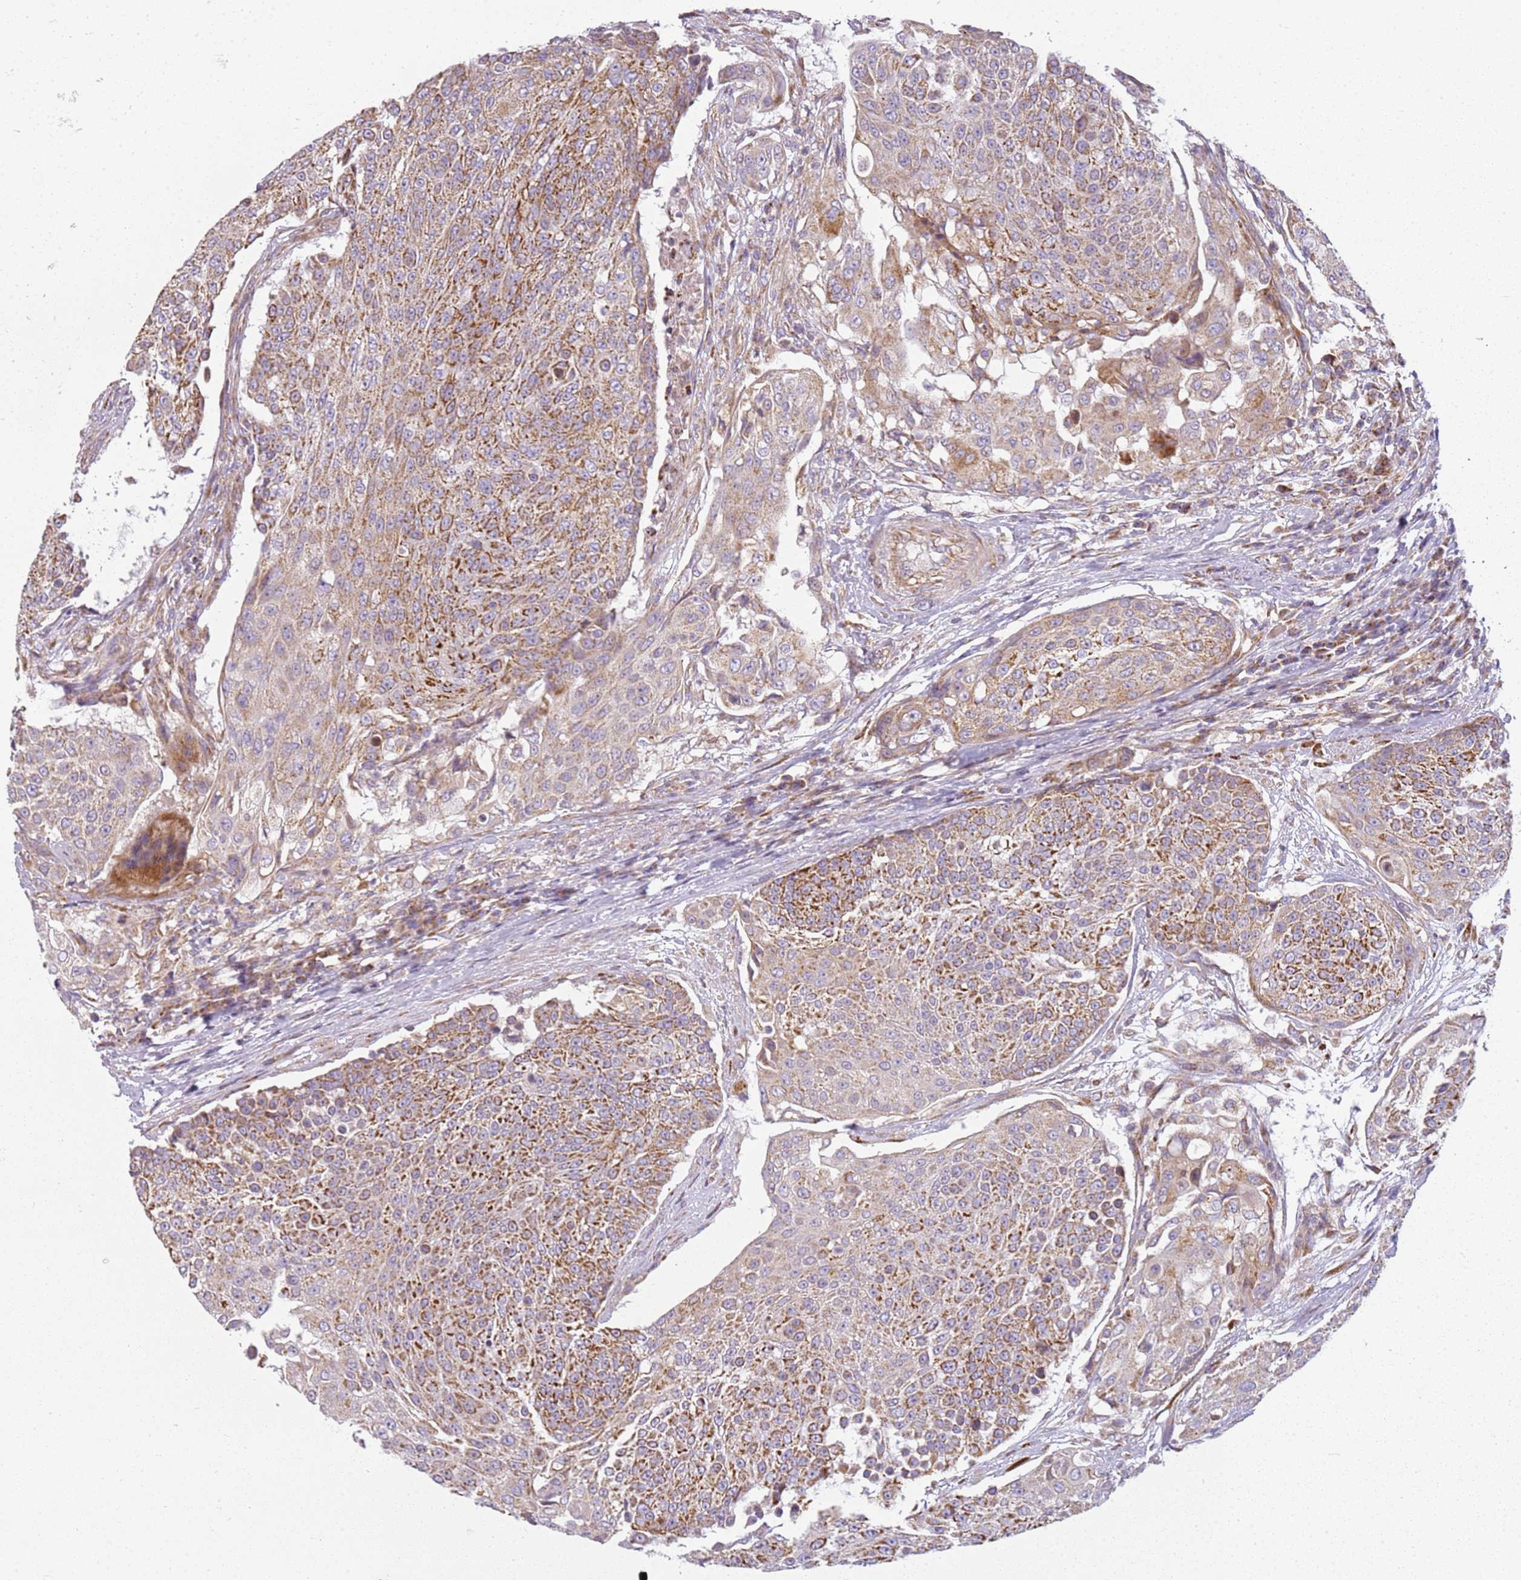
{"staining": {"intensity": "moderate", "quantity": ">75%", "location": "cytoplasmic/membranous"}, "tissue": "urothelial cancer", "cell_type": "Tumor cells", "image_type": "cancer", "snomed": [{"axis": "morphology", "description": "Urothelial carcinoma, High grade"}, {"axis": "topography", "description": "Urinary bladder"}], "caption": "A photomicrograph of urothelial cancer stained for a protein demonstrates moderate cytoplasmic/membranous brown staining in tumor cells. The protein is stained brown, and the nuclei are stained in blue (DAB (3,3'-diaminobenzidine) IHC with brightfield microscopy, high magnification).", "gene": "TMEM200C", "patient": {"sex": "female", "age": 63}}